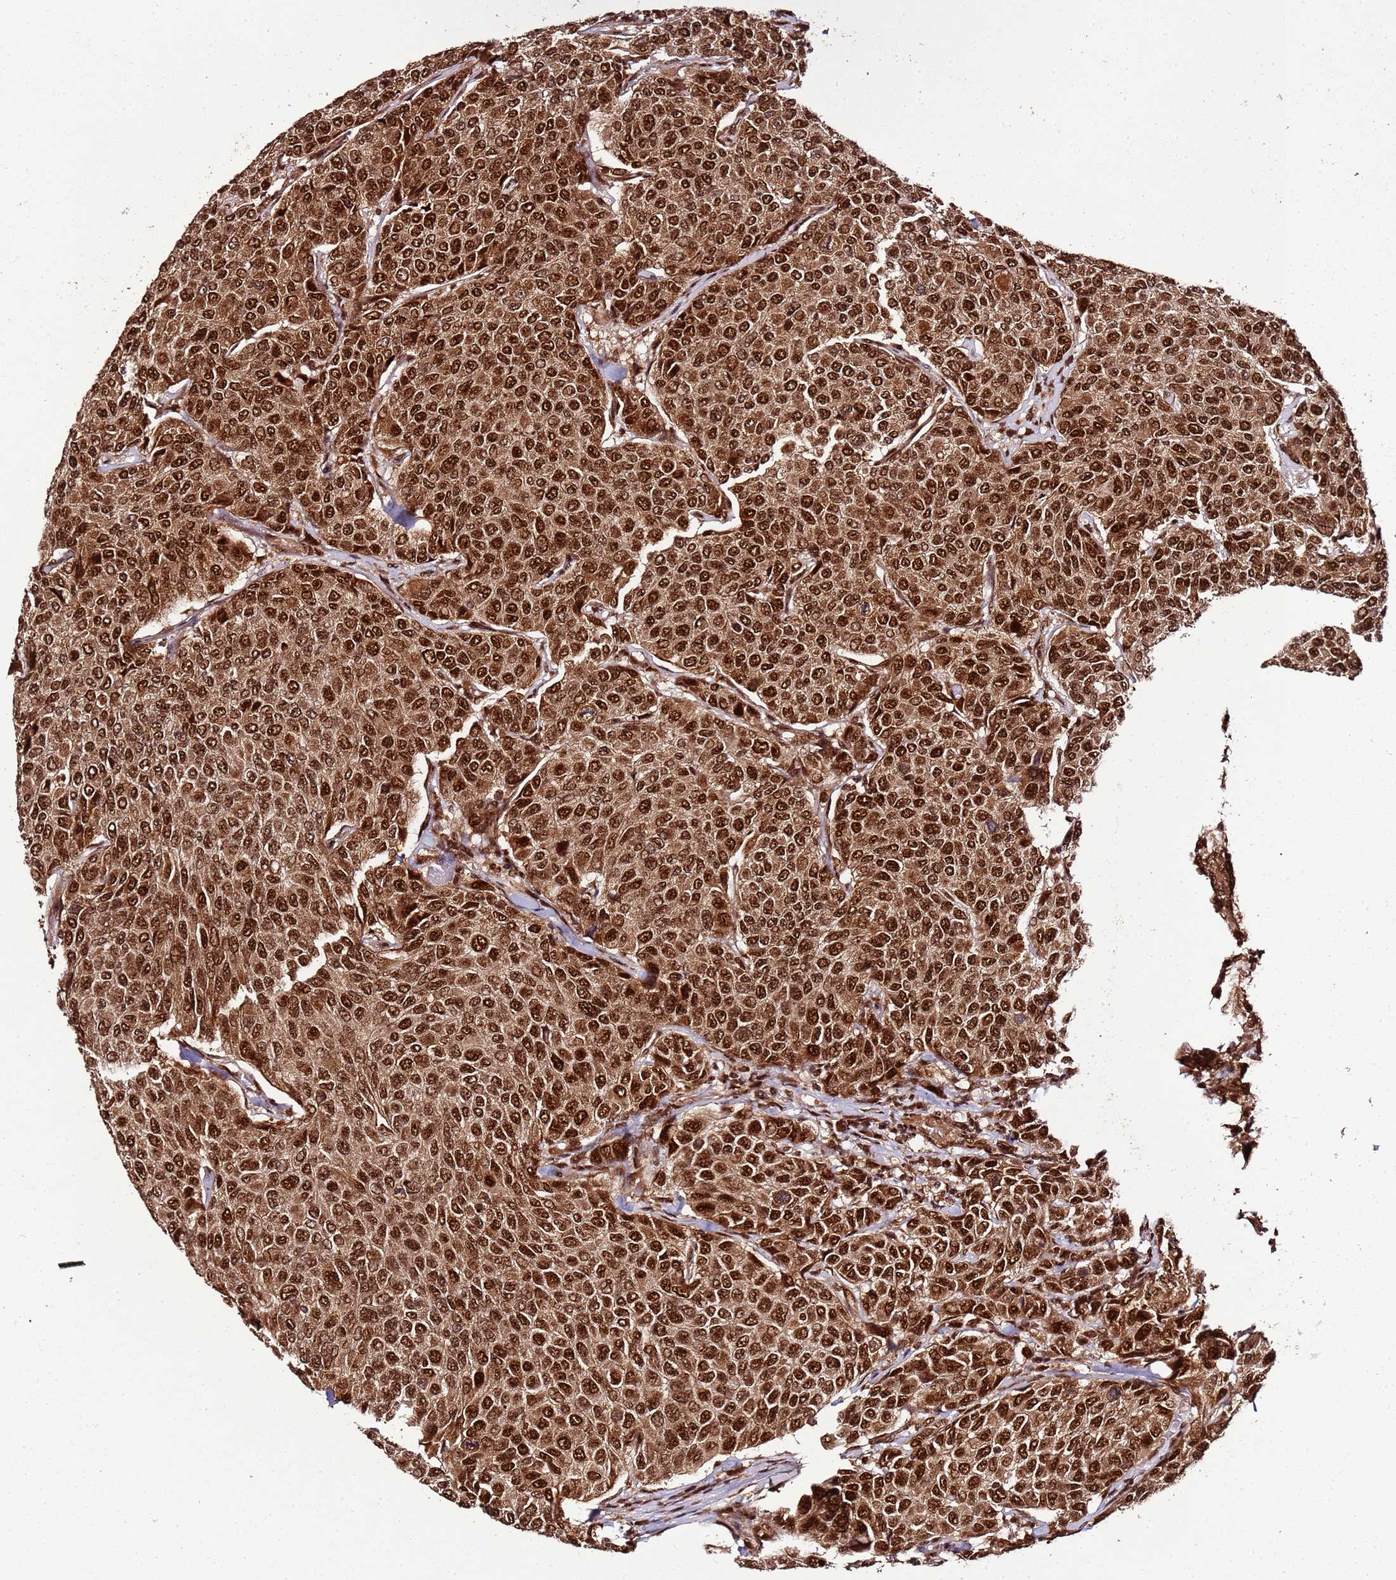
{"staining": {"intensity": "strong", "quantity": ">75%", "location": "cytoplasmic/membranous,nuclear"}, "tissue": "breast cancer", "cell_type": "Tumor cells", "image_type": "cancer", "snomed": [{"axis": "morphology", "description": "Duct carcinoma"}, {"axis": "topography", "description": "Breast"}], "caption": "IHC image of neoplastic tissue: human breast cancer (infiltrating ductal carcinoma) stained using IHC exhibits high levels of strong protein expression localized specifically in the cytoplasmic/membranous and nuclear of tumor cells, appearing as a cytoplasmic/membranous and nuclear brown color.", "gene": "XRN2", "patient": {"sex": "female", "age": 55}}